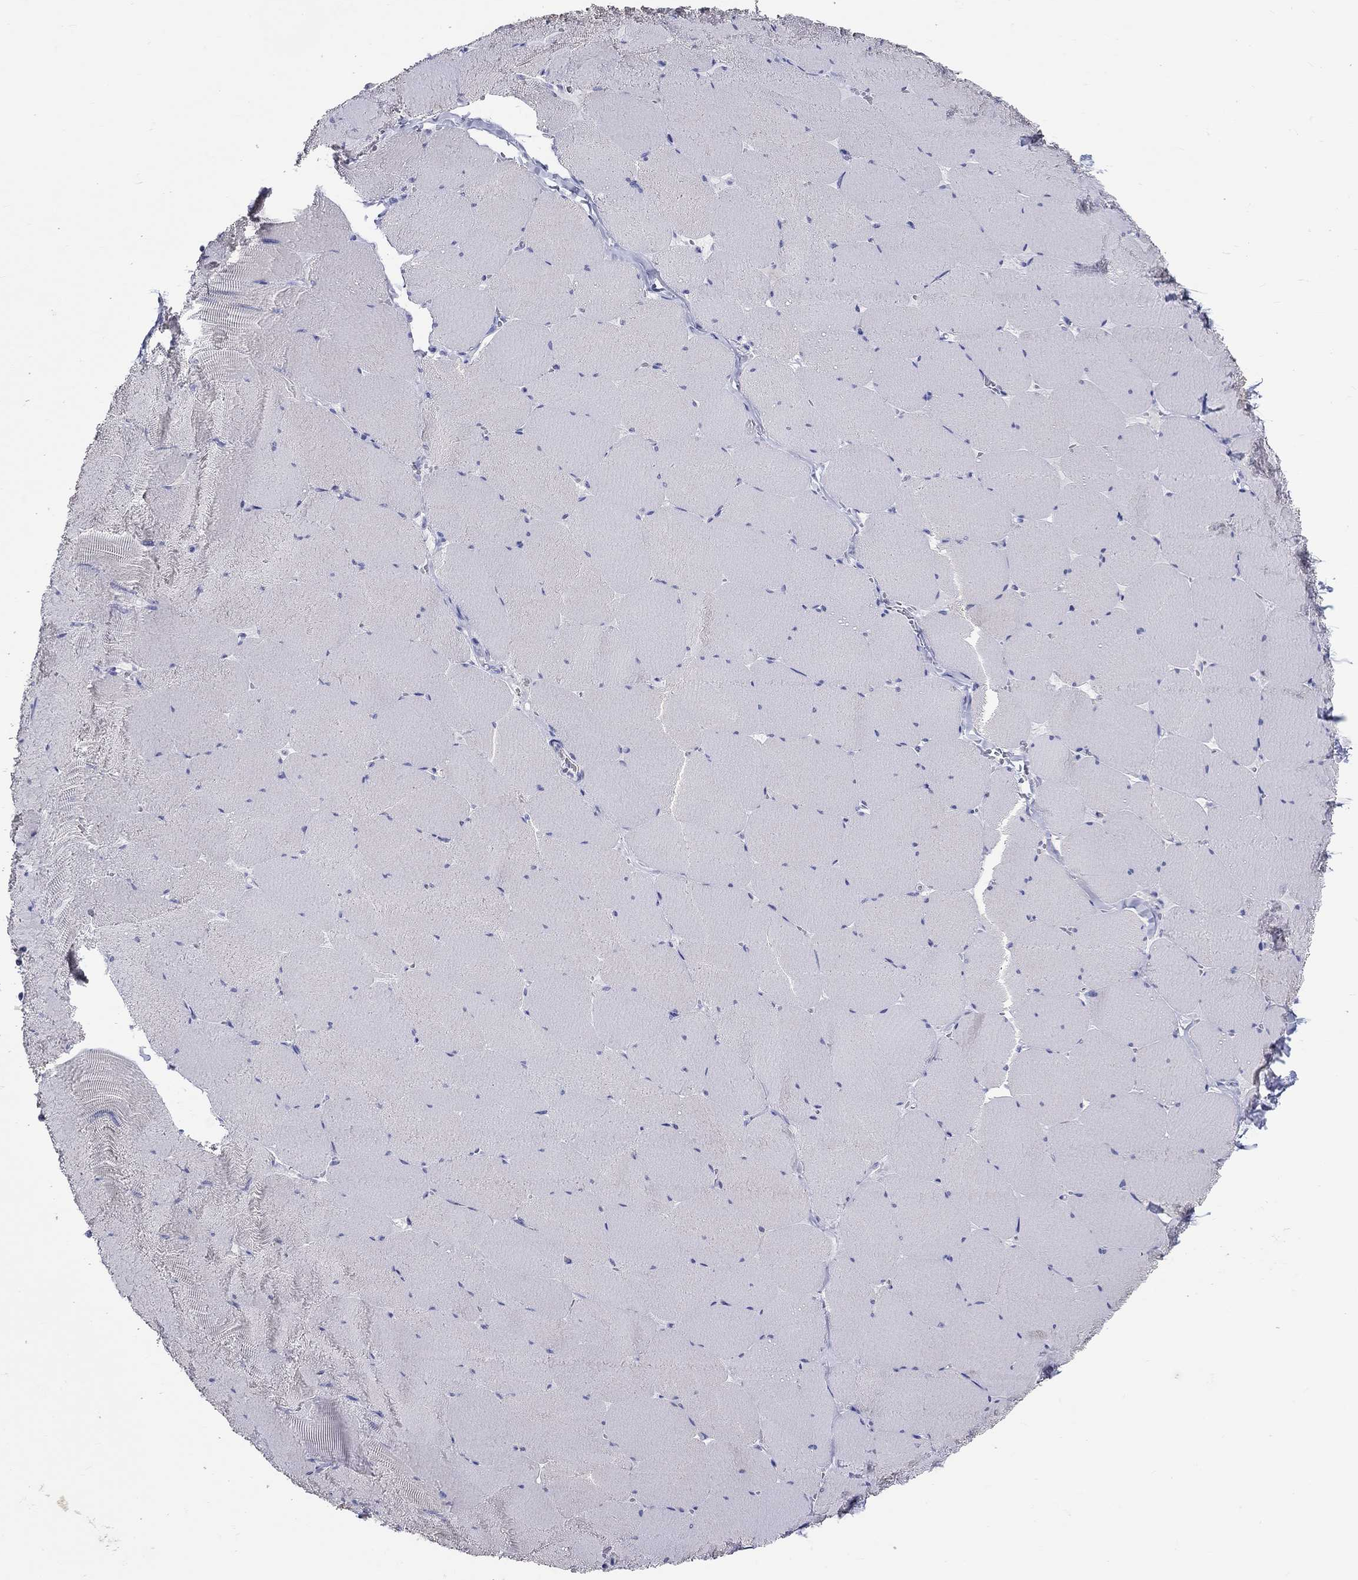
{"staining": {"intensity": "negative", "quantity": "none", "location": "none"}, "tissue": "skeletal muscle", "cell_type": "Myocytes", "image_type": "normal", "snomed": [{"axis": "morphology", "description": "Normal tissue, NOS"}, {"axis": "morphology", "description": "Malignant melanoma, Metastatic site"}, {"axis": "topography", "description": "Skeletal muscle"}], "caption": "DAB (3,3'-diaminobenzidine) immunohistochemical staining of unremarkable skeletal muscle displays no significant expression in myocytes.", "gene": "CRYGS", "patient": {"sex": "male", "age": 50}}